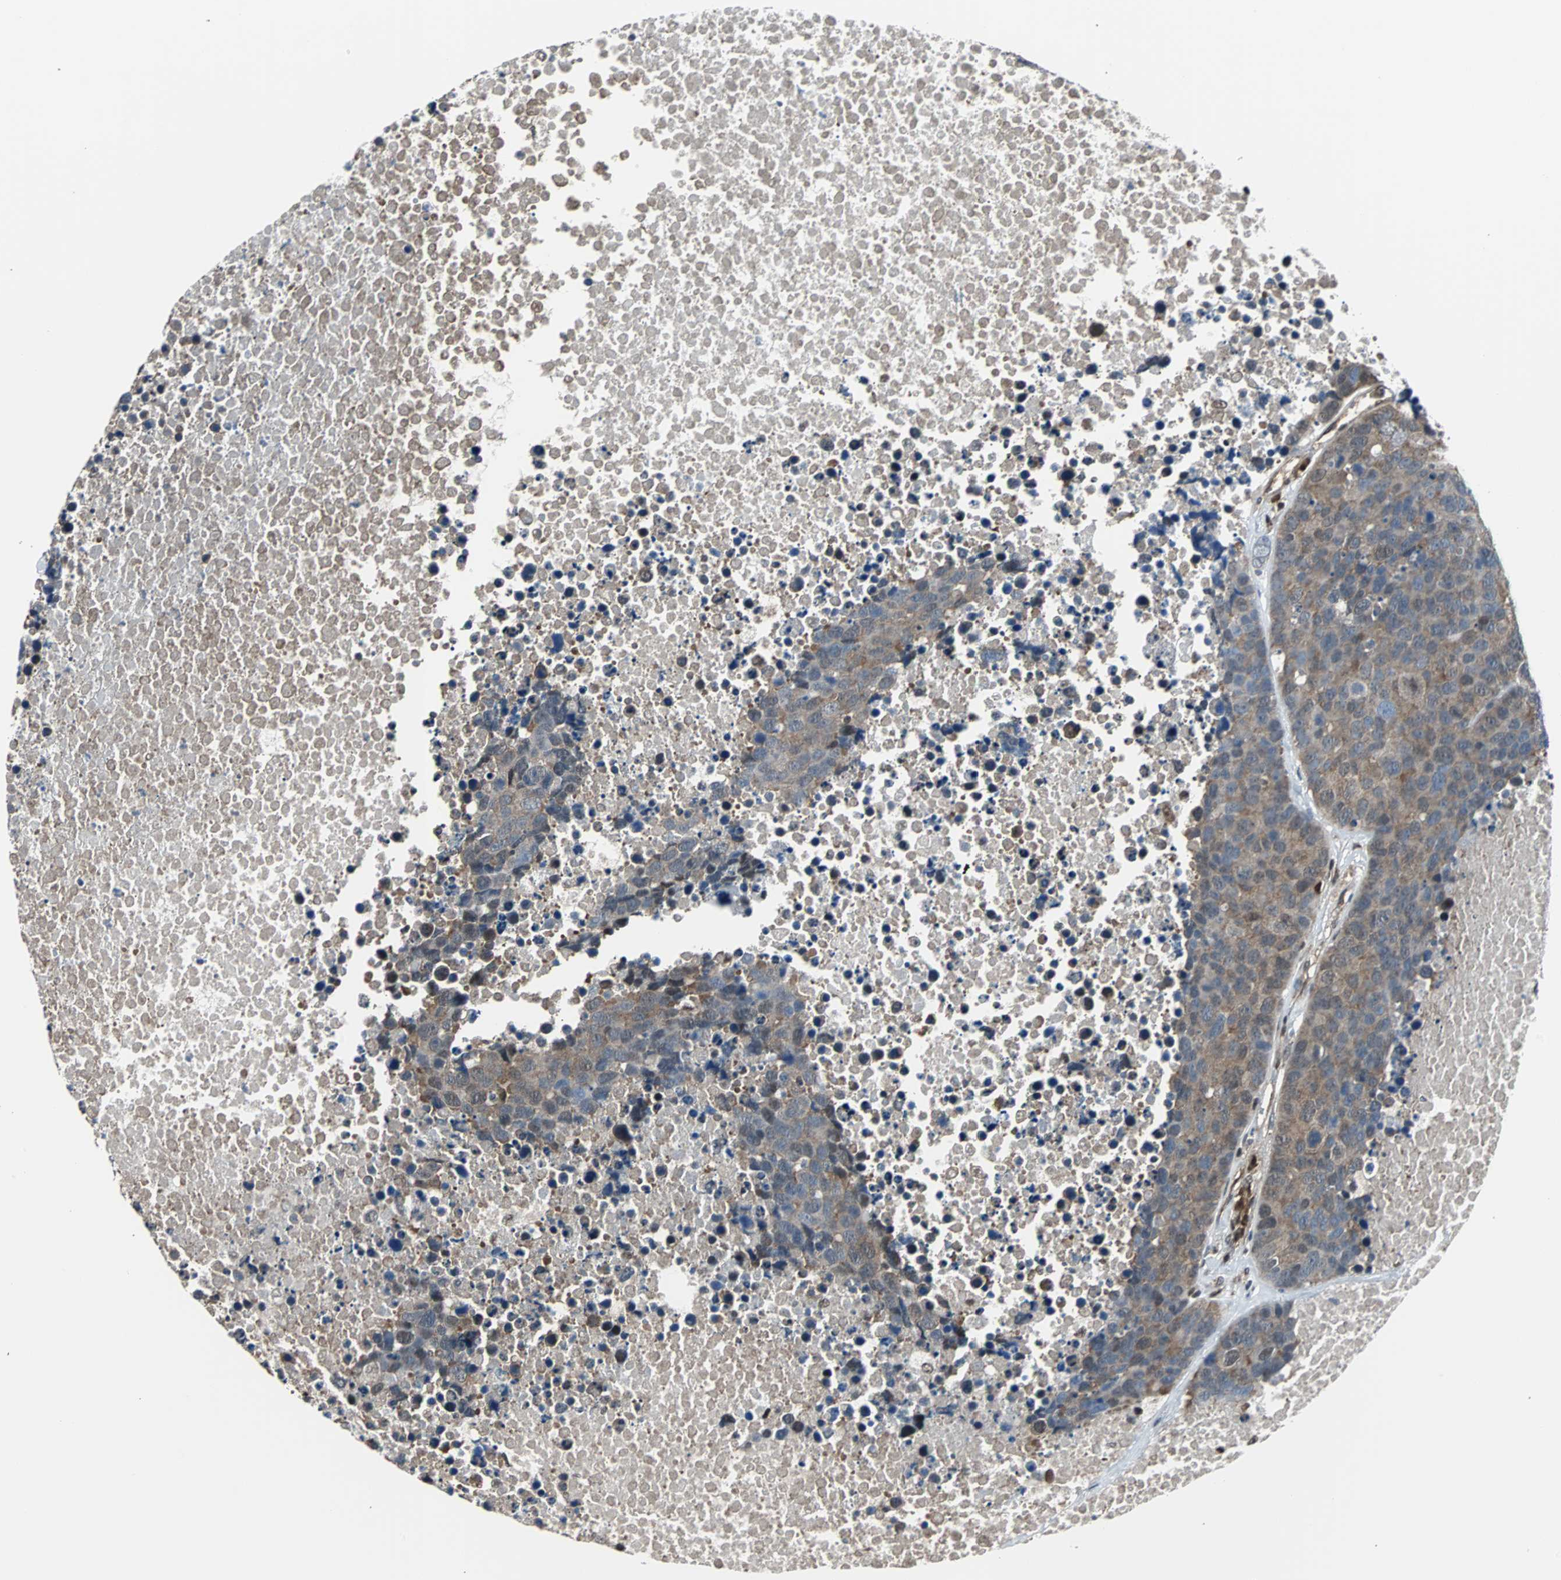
{"staining": {"intensity": "moderate", "quantity": ">75%", "location": "cytoplasmic/membranous"}, "tissue": "carcinoid", "cell_type": "Tumor cells", "image_type": "cancer", "snomed": [{"axis": "morphology", "description": "Carcinoid, malignant, NOS"}, {"axis": "topography", "description": "Lung"}], "caption": "Approximately >75% of tumor cells in carcinoid exhibit moderate cytoplasmic/membranous protein expression as visualized by brown immunohistochemical staining.", "gene": "VCP", "patient": {"sex": "male", "age": 60}}